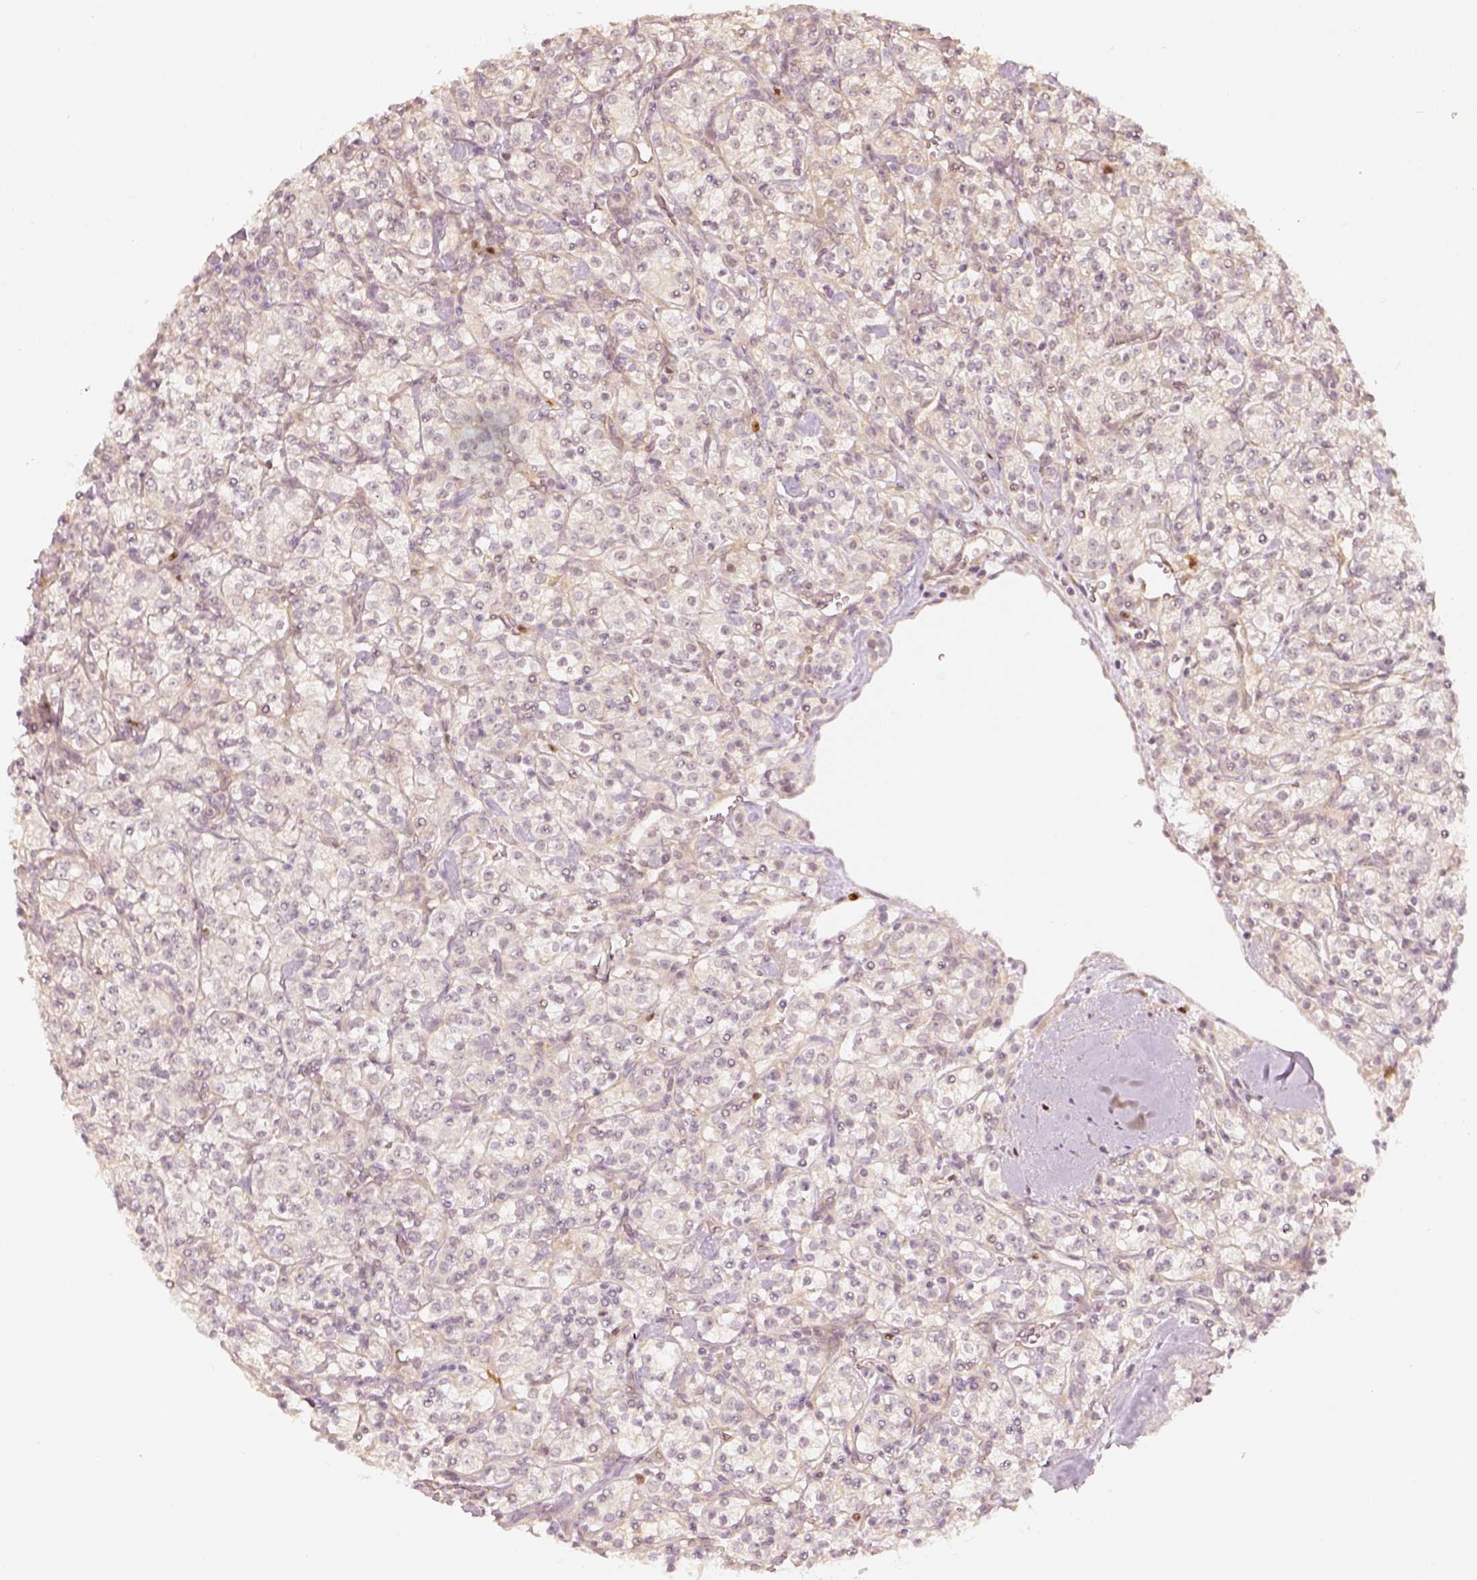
{"staining": {"intensity": "negative", "quantity": "none", "location": "none"}, "tissue": "renal cancer", "cell_type": "Tumor cells", "image_type": "cancer", "snomed": [{"axis": "morphology", "description": "Adenocarcinoma, NOS"}, {"axis": "topography", "description": "Kidney"}], "caption": "This is an IHC histopathology image of renal adenocarcinoma. There is no staining in tumor cells.", "gene": "EAF2", "patient": {"sex": "male", "age": 77}}